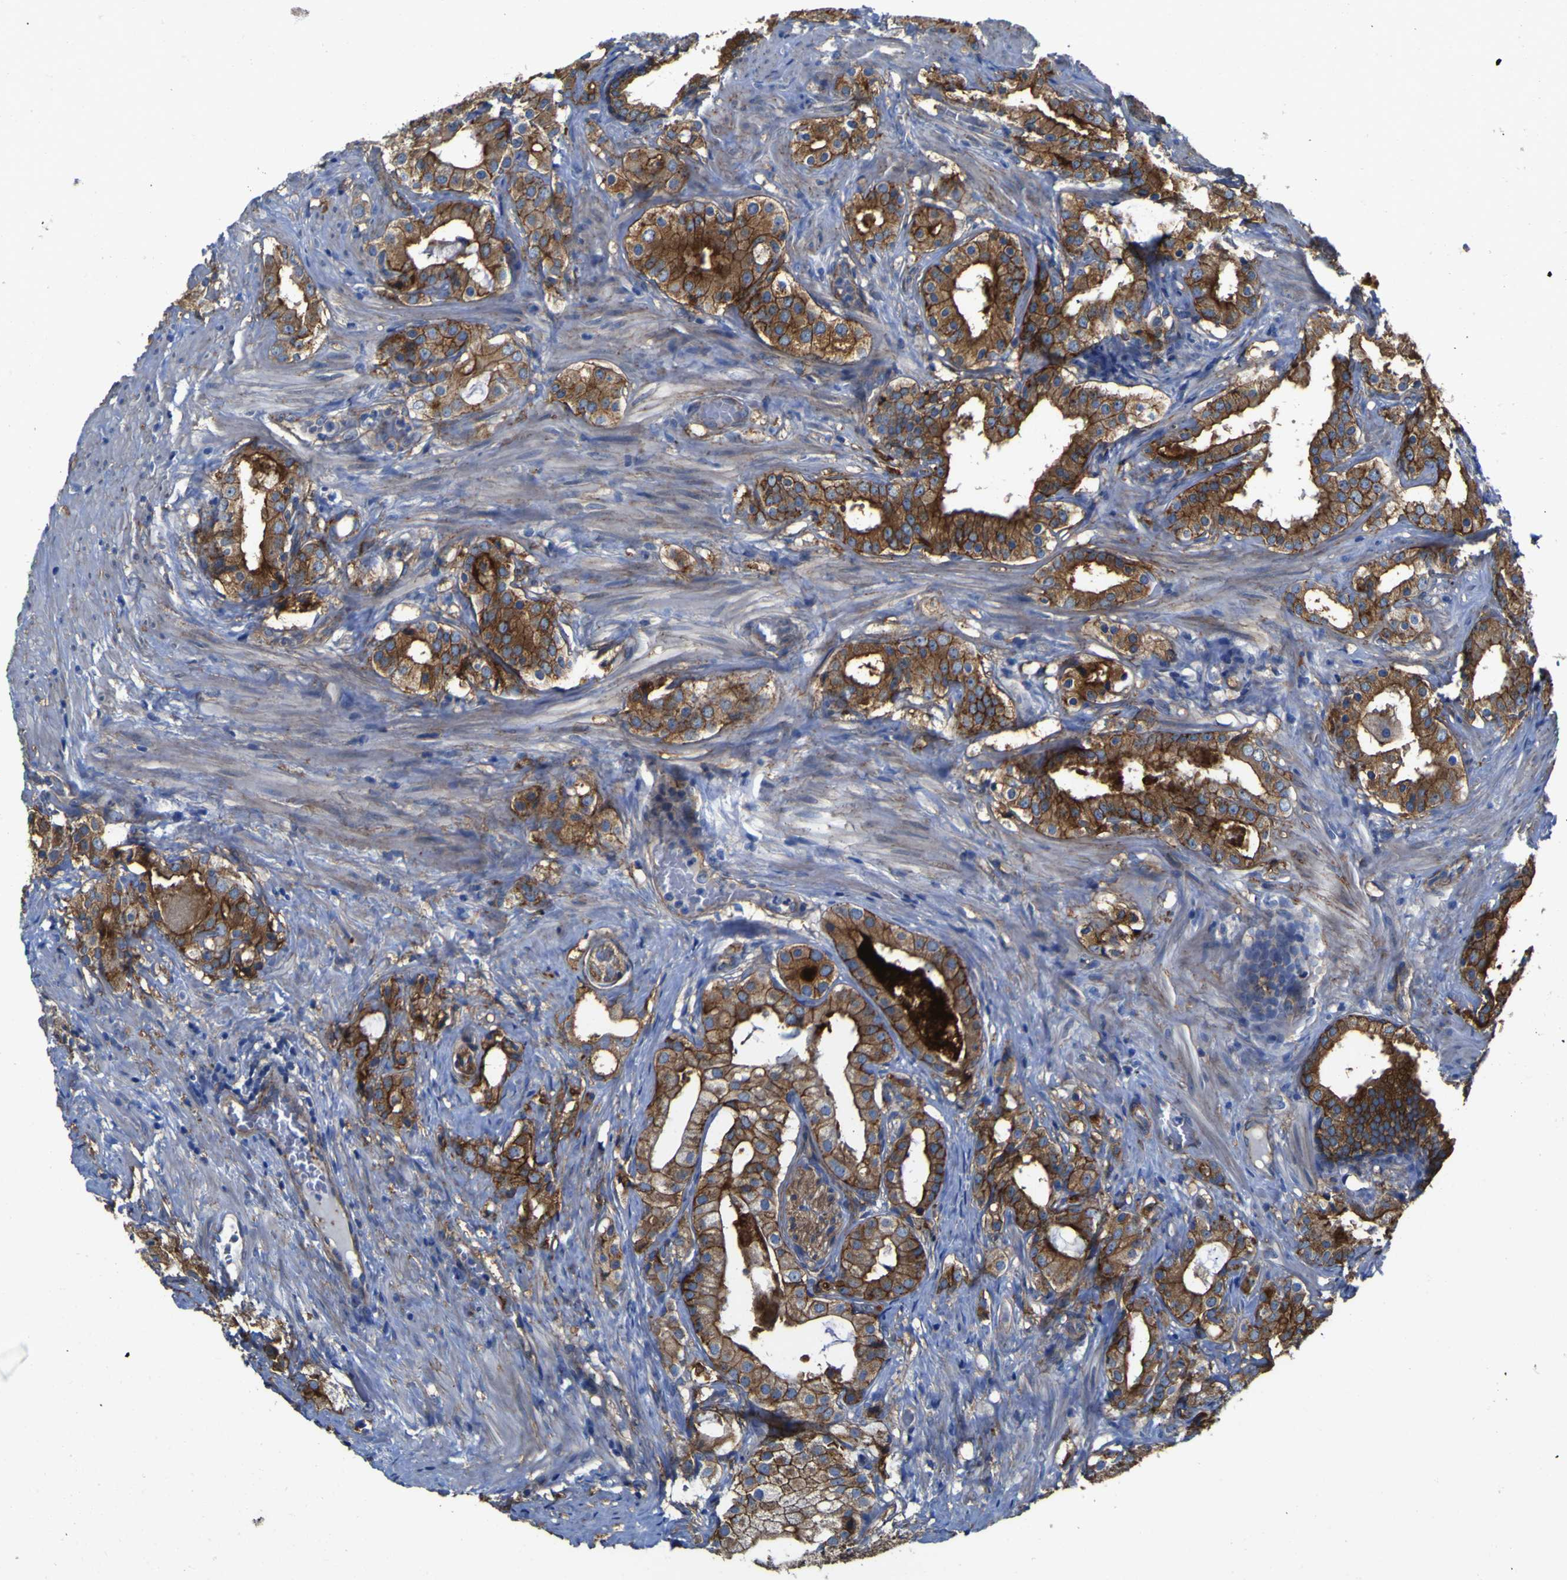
{"staining": {"intensity": "moderate", "quantity": ">75%", "location": "cytoplasmic/membranous"}, "tissue": "prostate cancer", "cell_type": "Tumor cells", "image_type": "cancer", "snomed": [{"axis": "morphology", "description": "Adenocarcinoma, Low grade"}, {"axis": "topography", "description": "Prostate"}], "caption": "Tumor cells demonstrate medium levels of moderate cytoplasmic/membranous positivity in approximately >75% of cells in human prostate cancer (low-grade adenocarcinoma).", "gene": "CD151", "patient": {"sex": "male", "age": 59}}